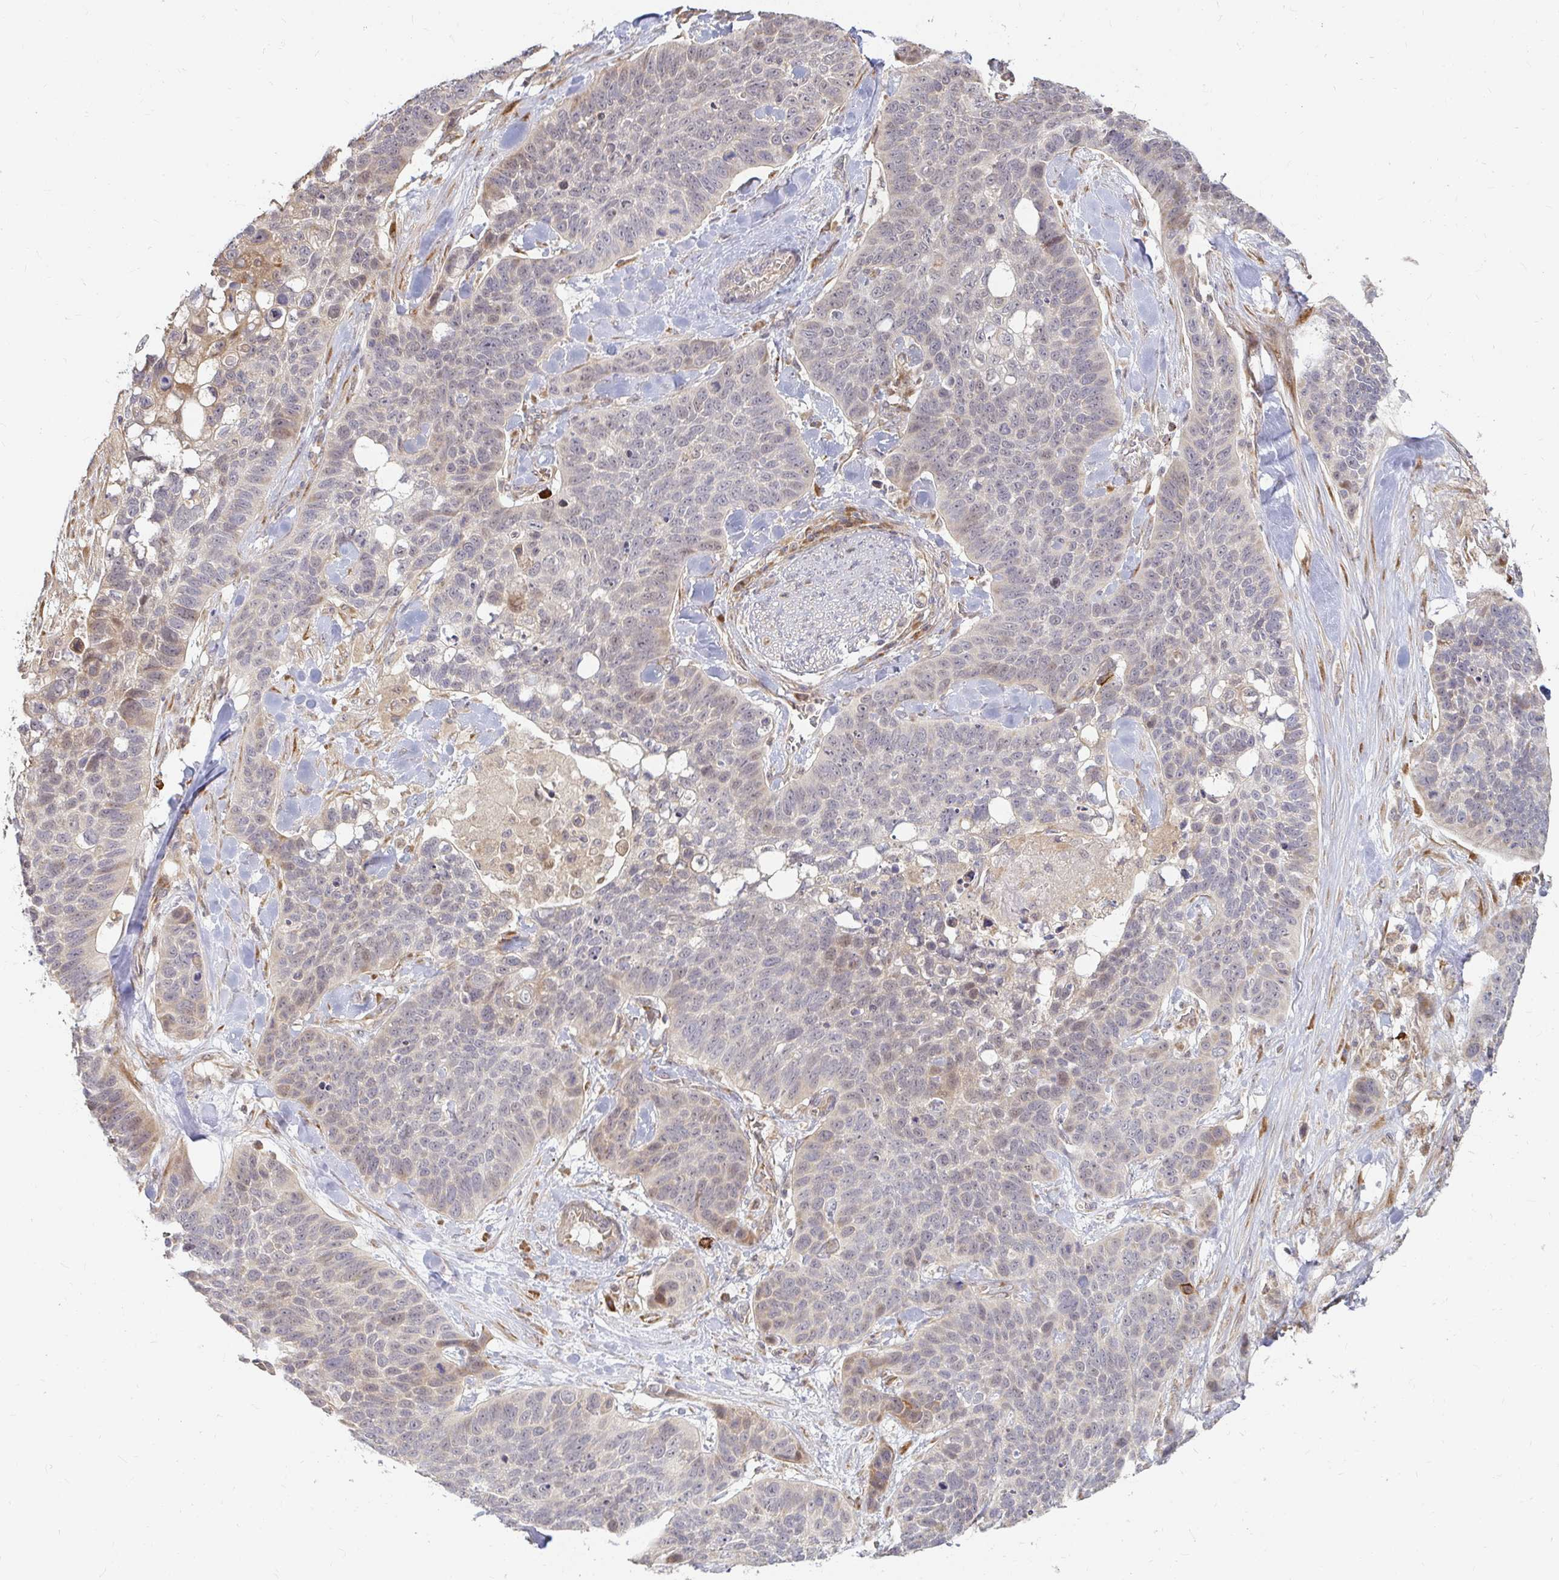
{"staining": {"intensity": "weak", "quantity": "<25%", "location": "cytoplasmic/membranous"}, "tissue": "lung cancer", "cell_type": "Tumor cells", "image_type": "cancer", "snomed": [{"axis": "morphology", "description": "Squamous cell carcinoma, NOS"}, {"axis": "topography", "description": "Lung"}], "caption": "Immunohistochemical staining of squamous cell carcinoma (lung) shows no significant positivity in tumor cells. (DAB immunohistochemistry (IHC) visualized using brightfield microscopy, high magnification).", "gene": "CAST", "patient": {"sex": "male", "age": 62}}